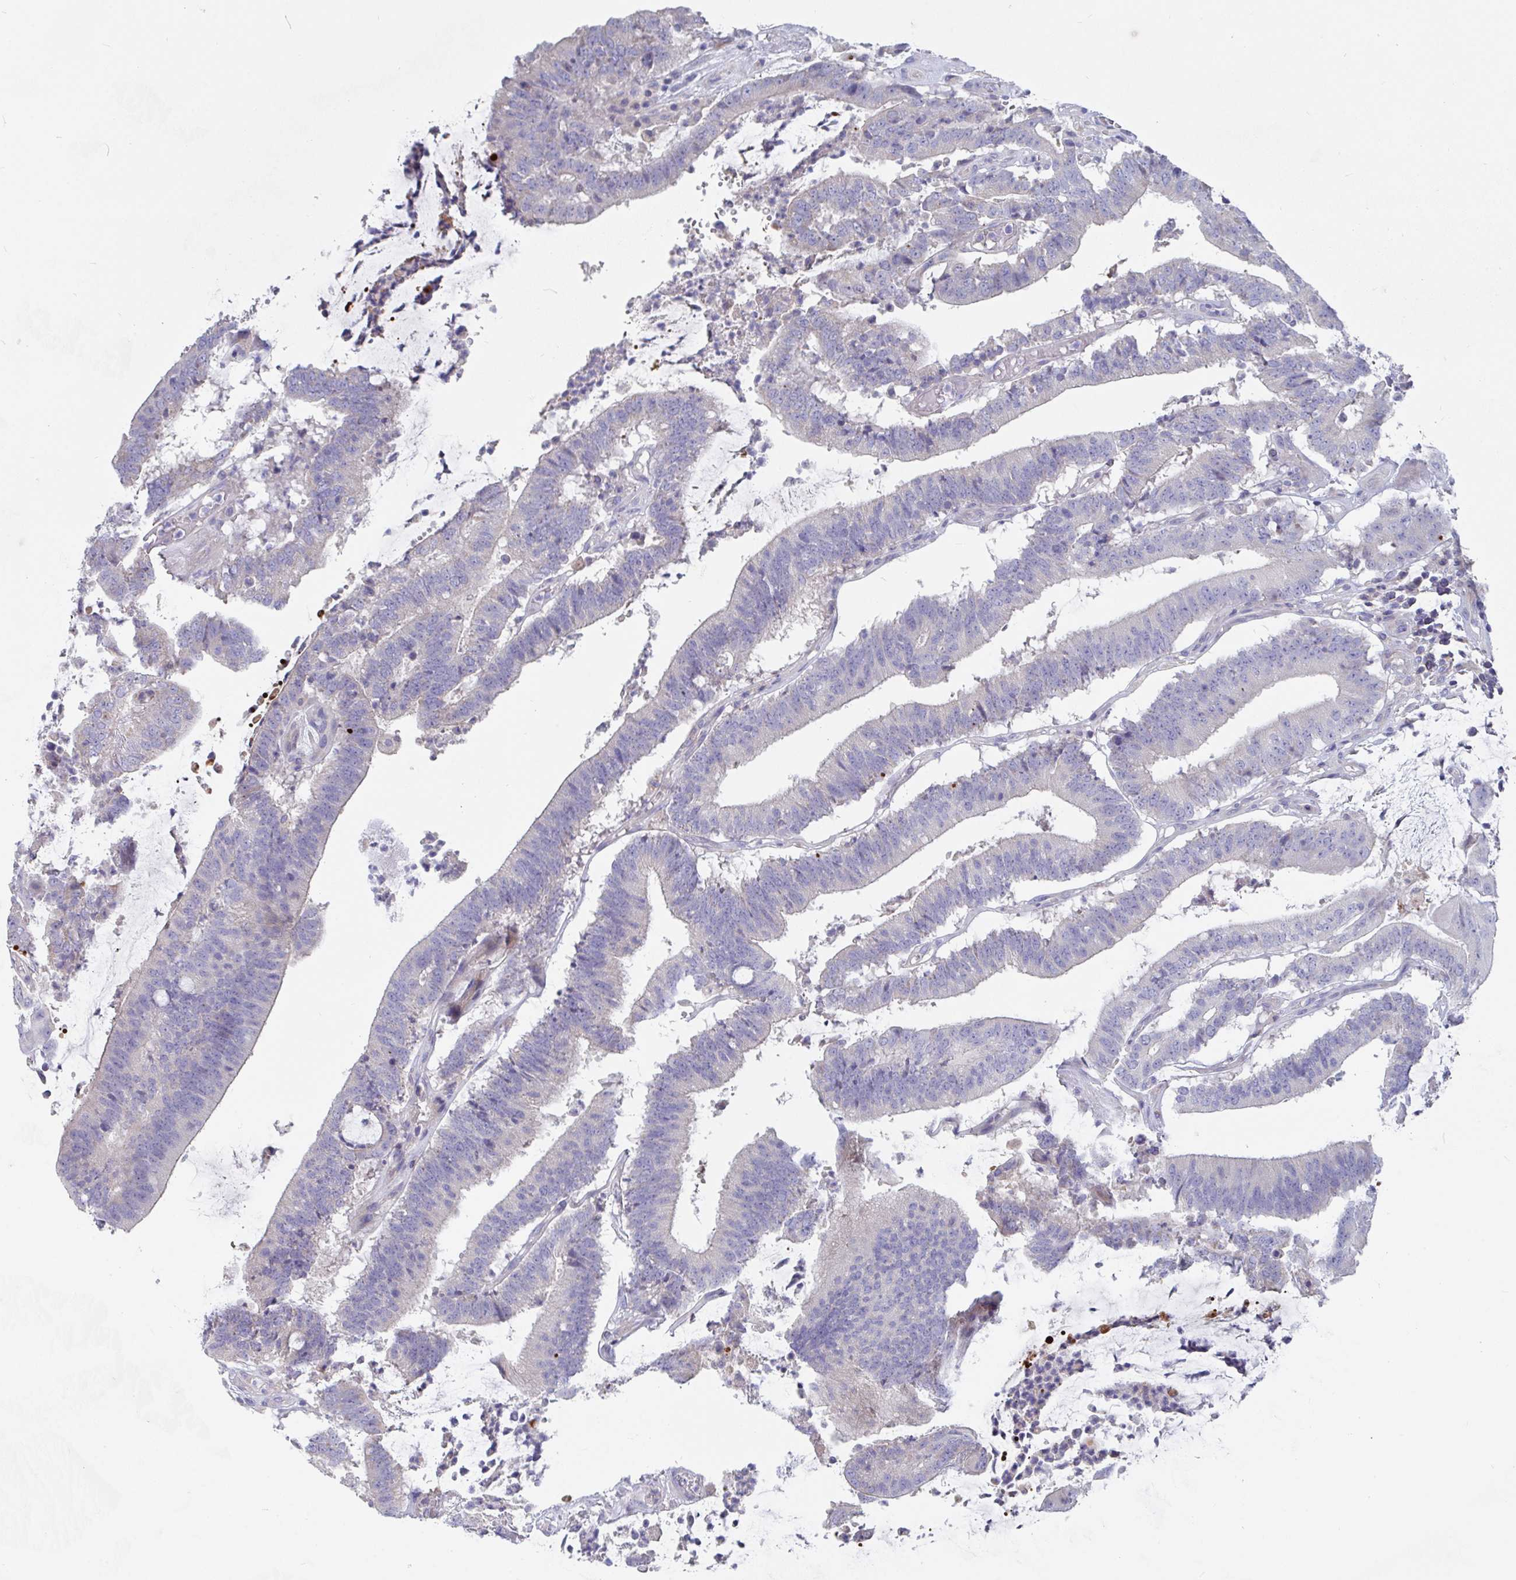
{"staining": {"intensity": "negative", "quantity": "none", "location": "none"}, "tissue": "colorectal cancer", "cell_type": "Tumor cells", "image_type": "cancer", "snomed": [{"axis": "morphology", "description": "Adenocarcinoma, NOS"}, {"axis": "topography", "description": "Colon"}], "caption": "Colorectal adenocarcinoma stained for a protein using immunohistochemistry (IHC) demonstrates no expression tumor cells.", "gene": "ZNF561", "patient": {"sex": "female", "age": 43}}